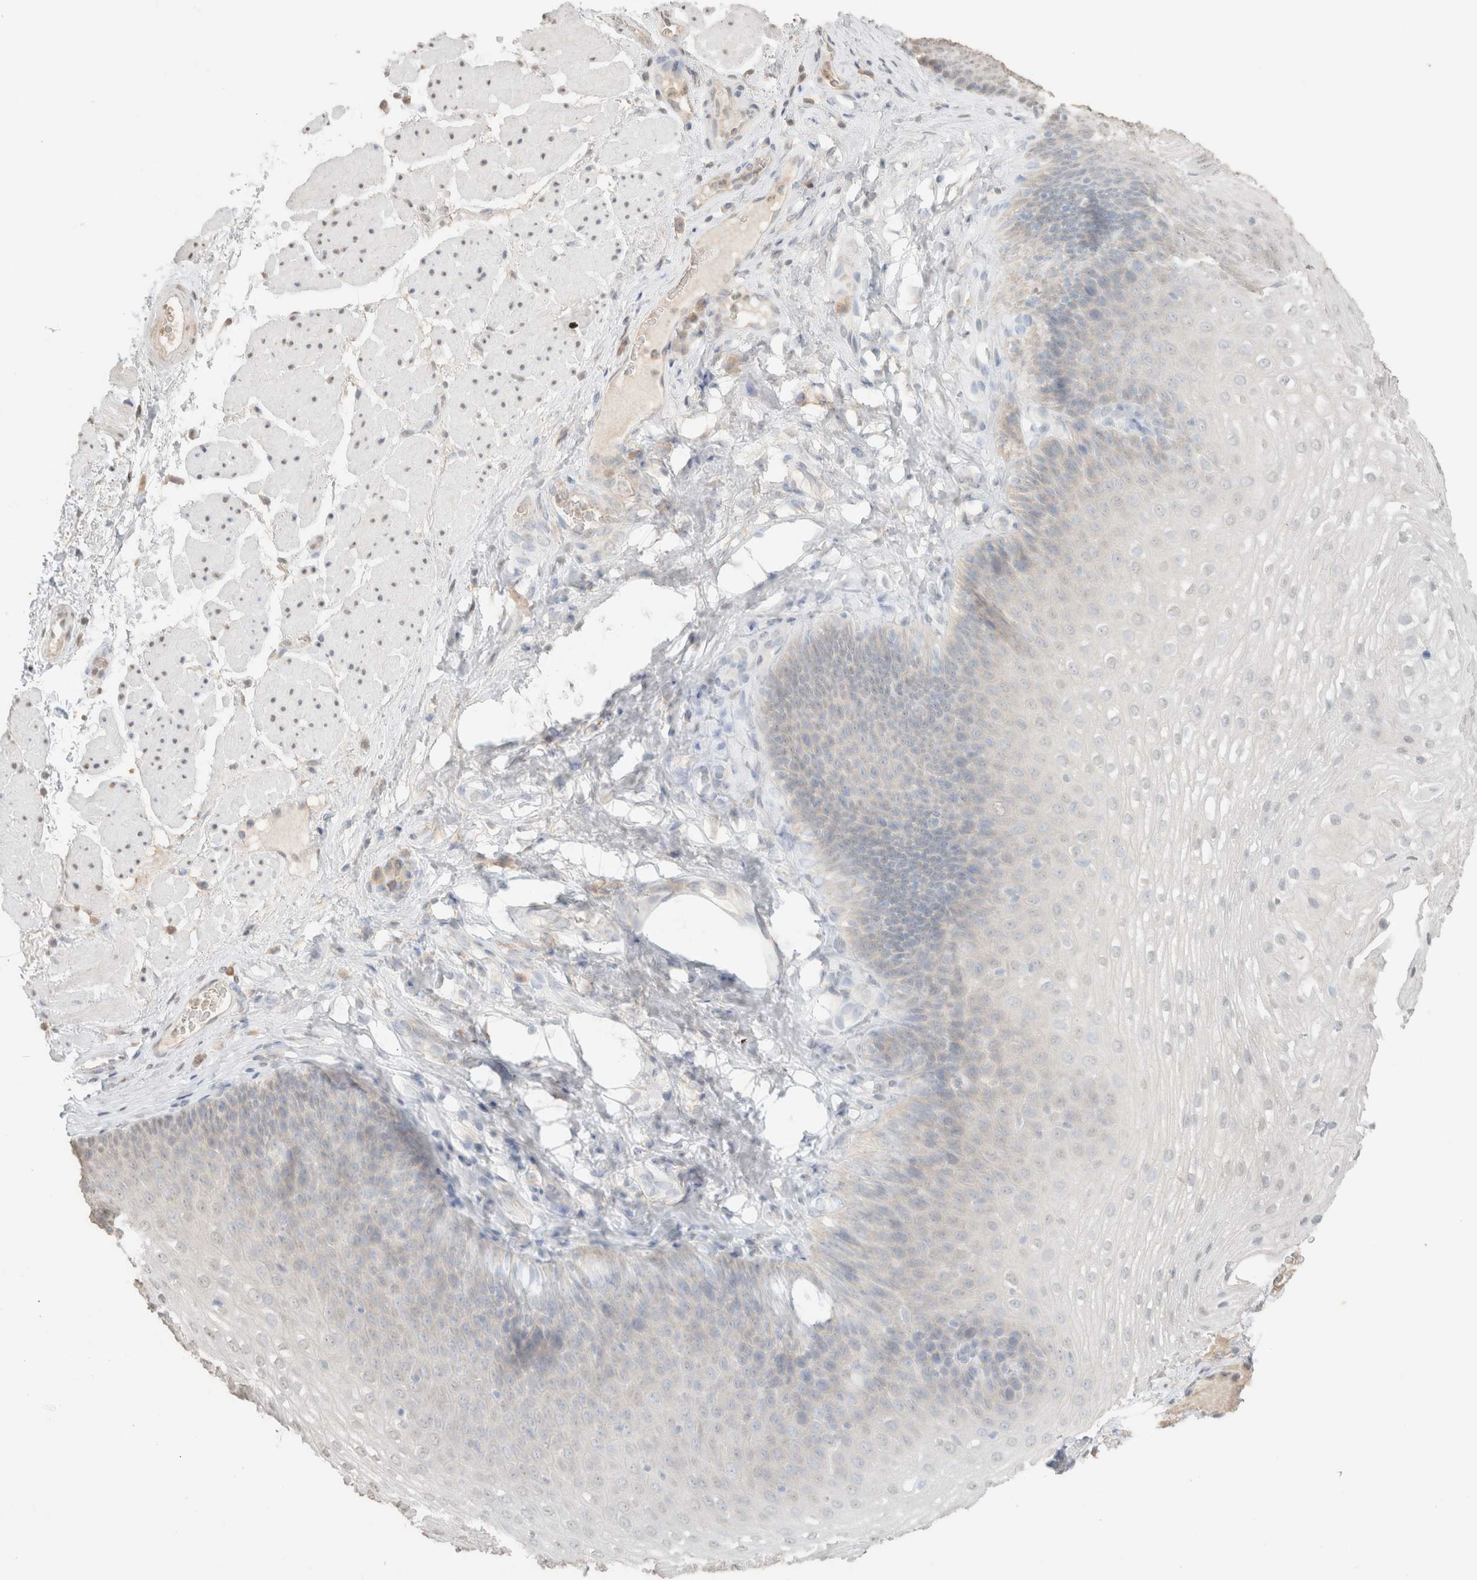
{"staining": {"intensity": "negative", "quantity": "none", "location": "none"}, "tissue": "esophagus", "cell_type": "Squamous epithelial cells", "image_type": "normal", "snomed": [{"axis": "morphology", "description": "Normal tissue, NOS"}, {"axis": "topography", "description": "Esophagus"}], "caption": "IHC image of normal esophagus: esophagus stained with DAB (3,3'-diaminobenzidine) reveals no significant protein expression in squamous epithelial cells.", "gene": "CPA1", "patient": {"sex": "female", "age": 66}}